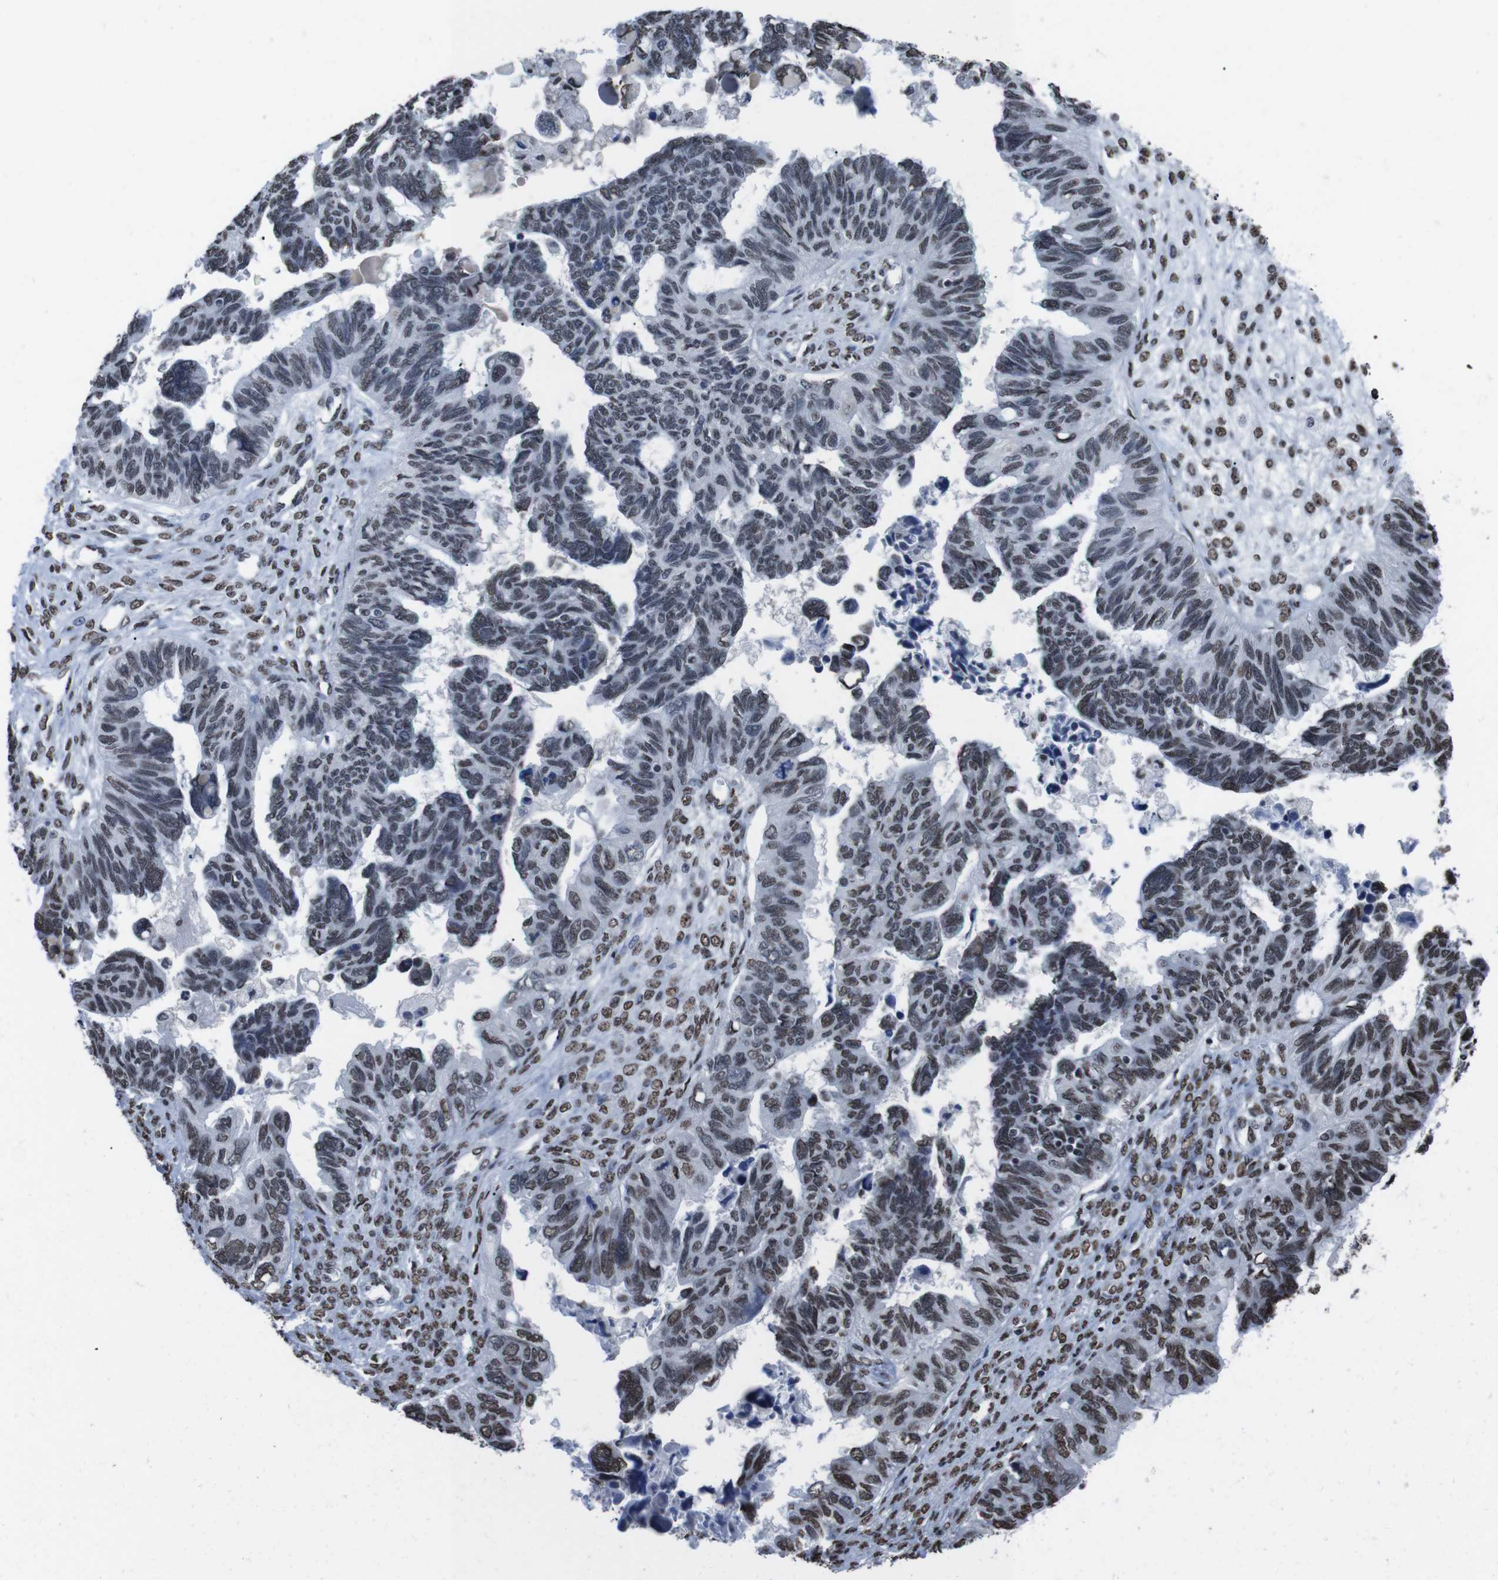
{"staining": {"intensity": "weak", "quantity": ">75%", "location": "nuclear"}, "tissue": "ovarian cancer", "cell_type": "Tumor cells", "image_type": "cancer", "snomed": [{"axis": "morphology", "description": "Cystadenocarcinoma, serous, NOS"}, {"axis": "topography", "description": "Ovary"}], "caption": "Immunohistochemical staining of human serous cystadenocarcinoma (ovarian) demonstrates low levels of weak nuclear expression in approximately >75% of tumor cells.", "gene": "PIP4P2", "patient": {"sex": "female", "age": 79}}